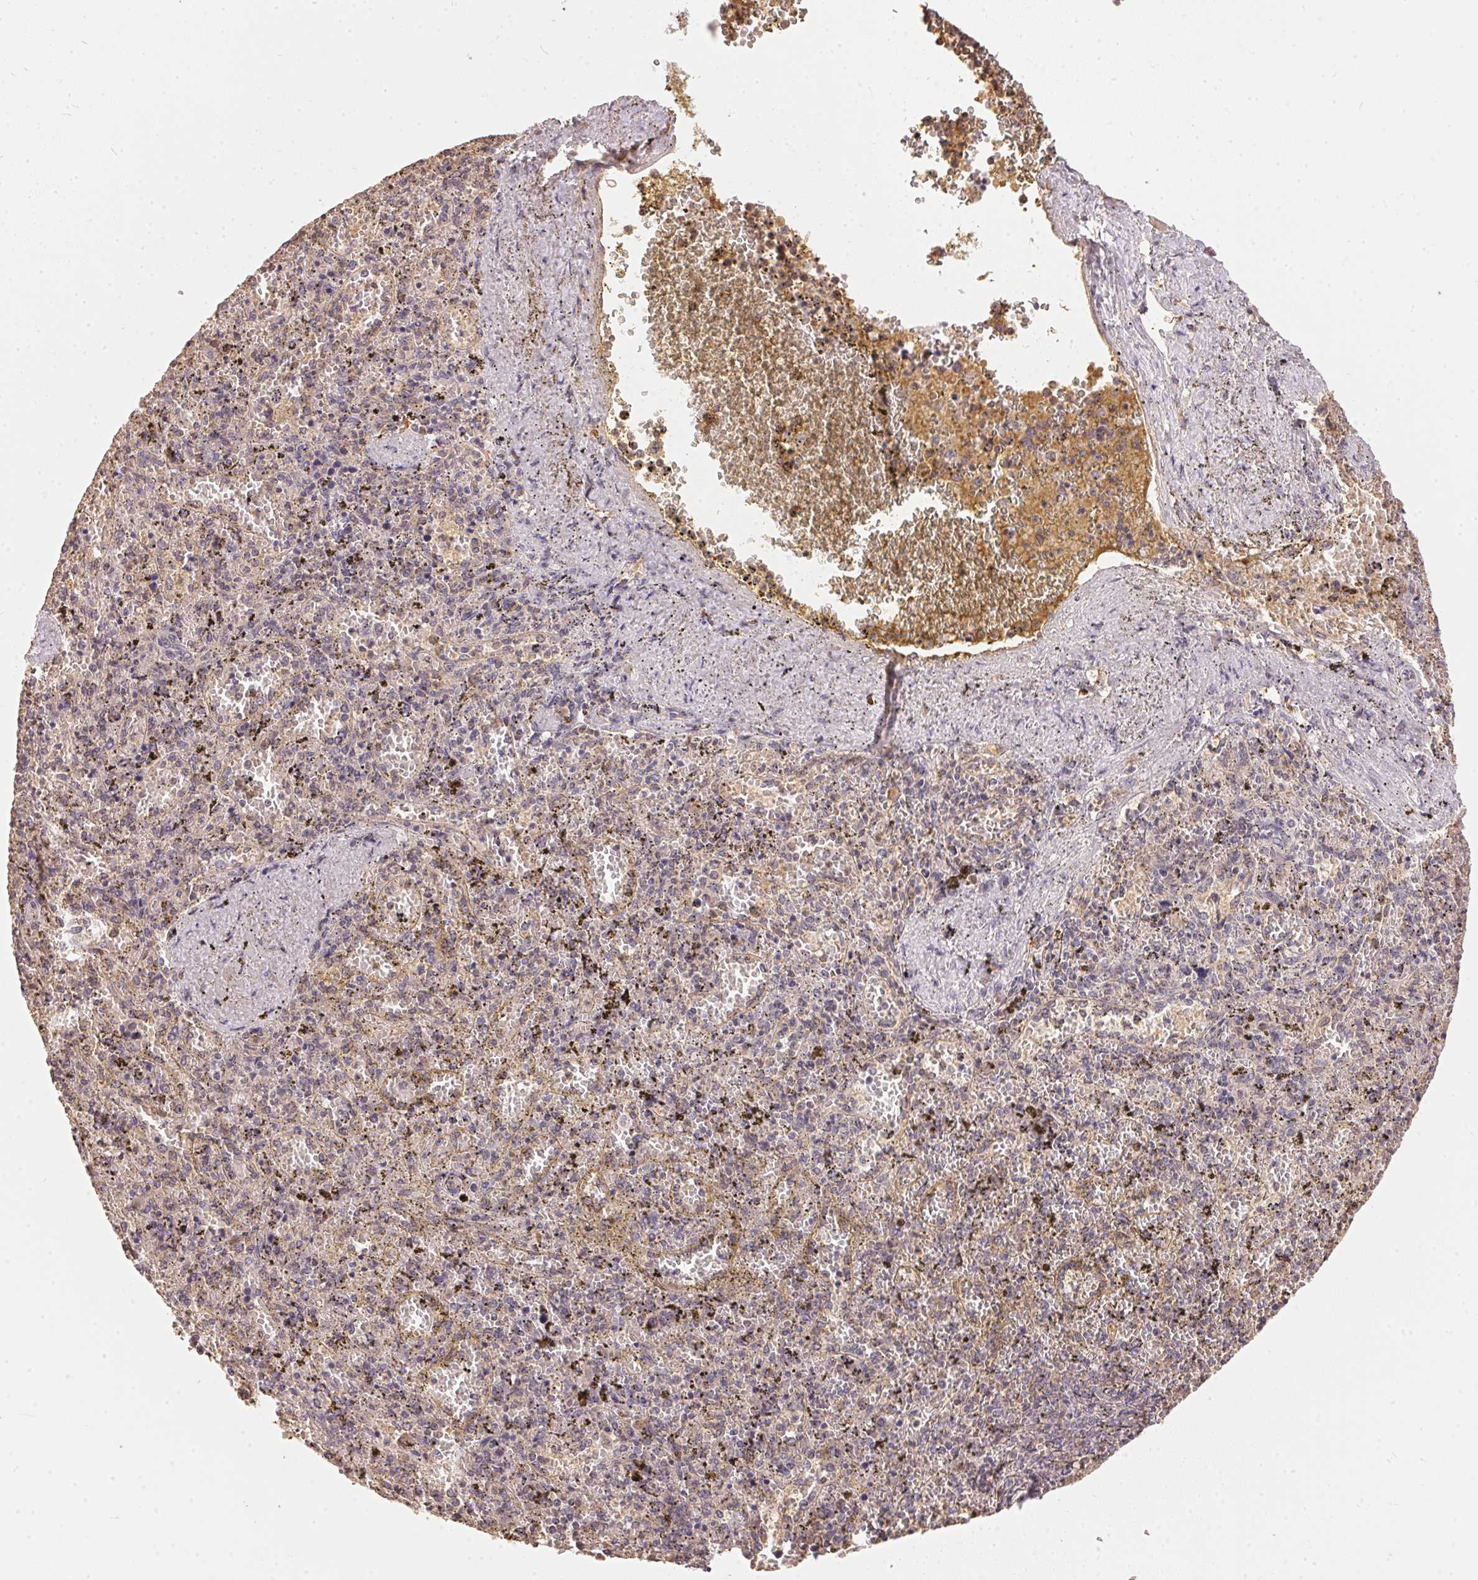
{"staining": {"intensity": "negative", "quantity": "none", "location": "none"}, "tissue": "spleen", "cell_type": "Cells in red pulp", "image_type": "normal", "snomed": [{"axis": "morphology", "description": "Normal tissue, NOS"}, {"axis": "topography", "description": "Spleen"}], "caption": "This photomicrograph is of benign spleen stained with immunohistochemistry to label a protein in brown with the nuclei are counter-stained blue. There is no staining in cells in red pulp.", "gene": "BLMH", "patient": {"sex": "female", "age": 50}}